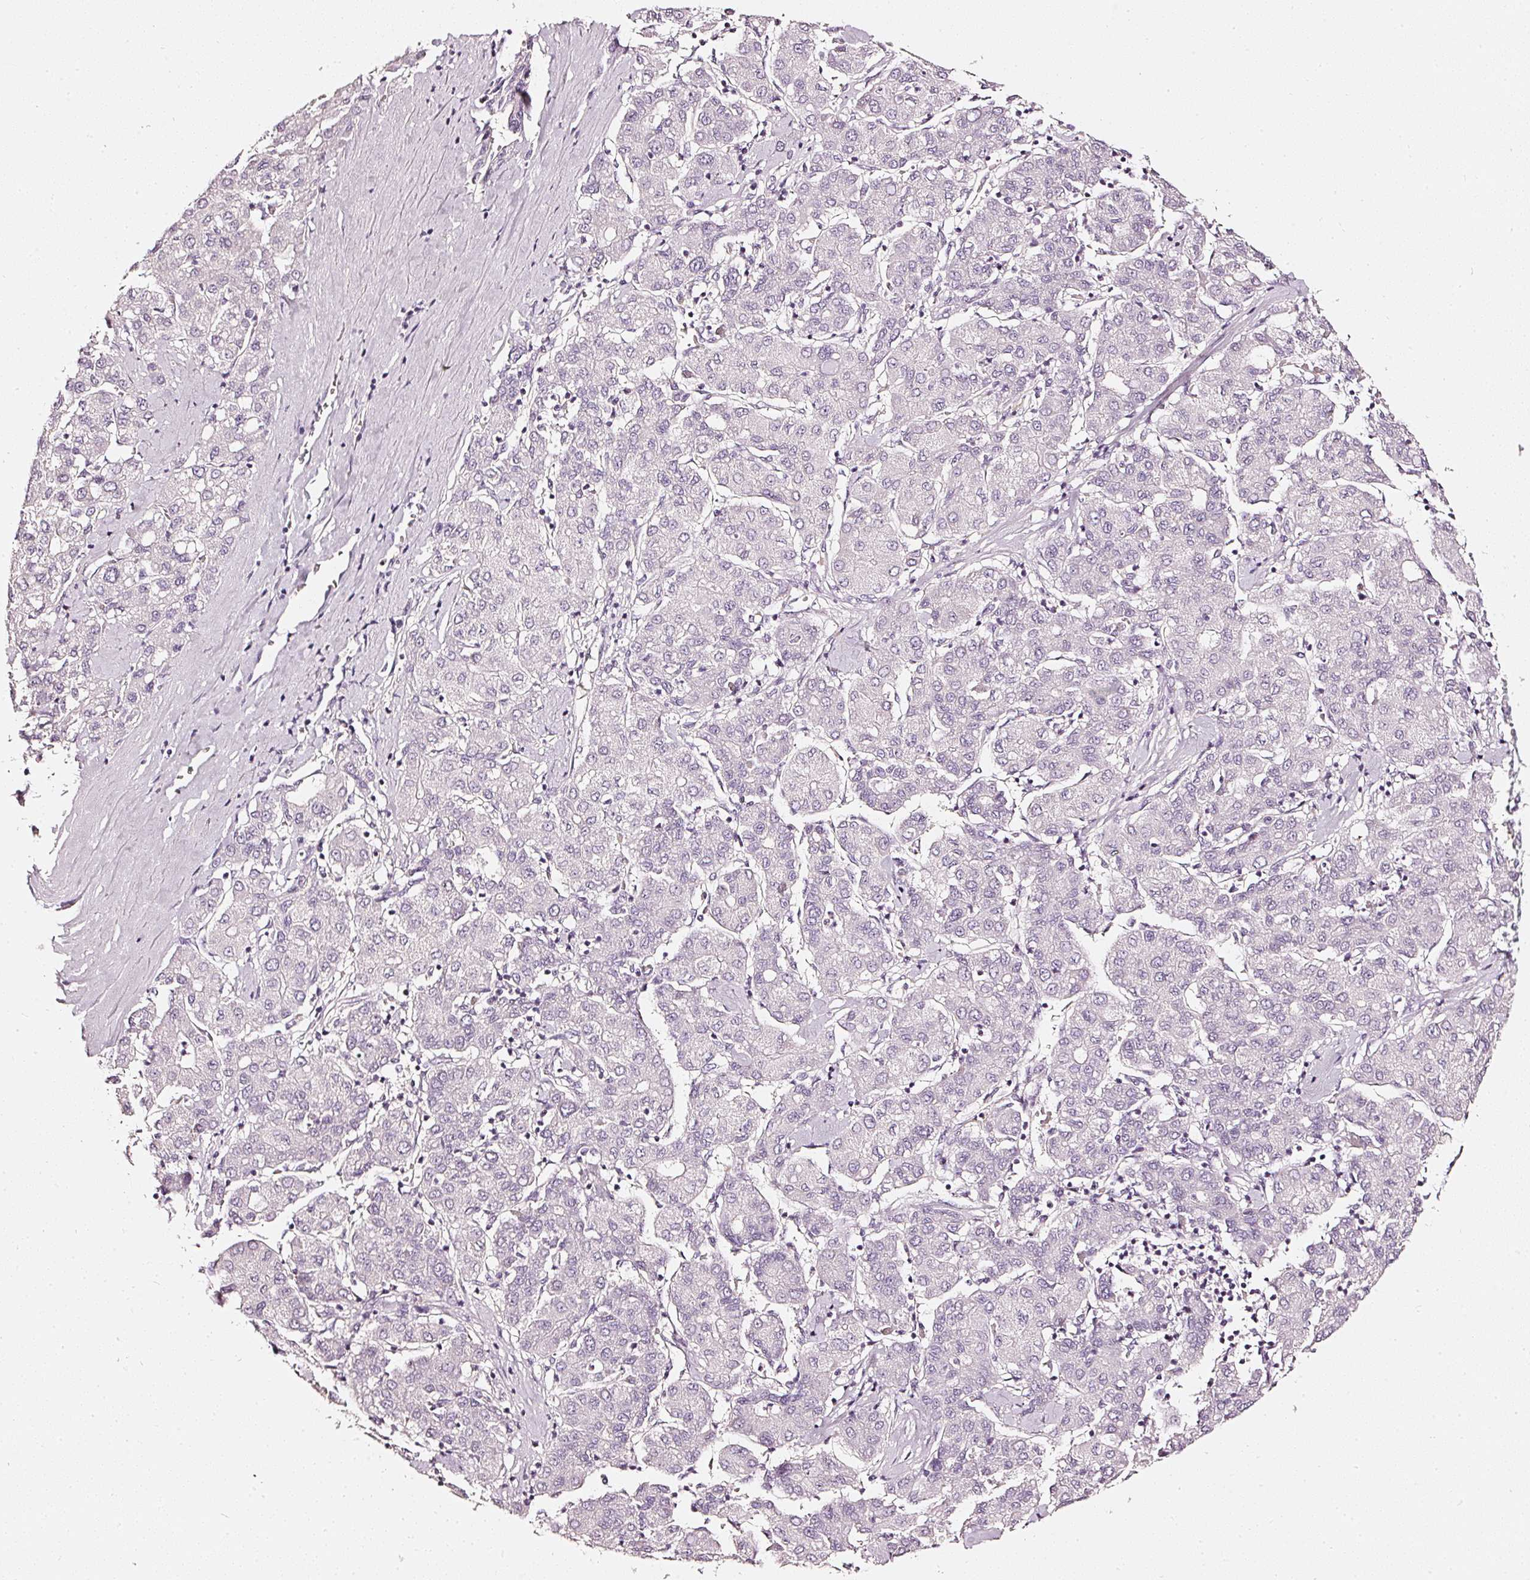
{"staining": {"intensity": "negative", "quantity": "none", "location": "none"}, "tissue": "liver cancer", "cell_type": "Tumor cells", "image_type": "cancer", "snomed": [{"axis": "morphology", "description": "Carcinoma, Hepatocellular, NOS"}, {"axis": "topography", "description": "Liver"}], "caption": "Liver cancer (hepatocellular carcinoma) was stained to show a protein in brown. There is no significant positivity in tumor cells.", "gene": "CNP", "patient": {"sex": "male", "age": 65}}